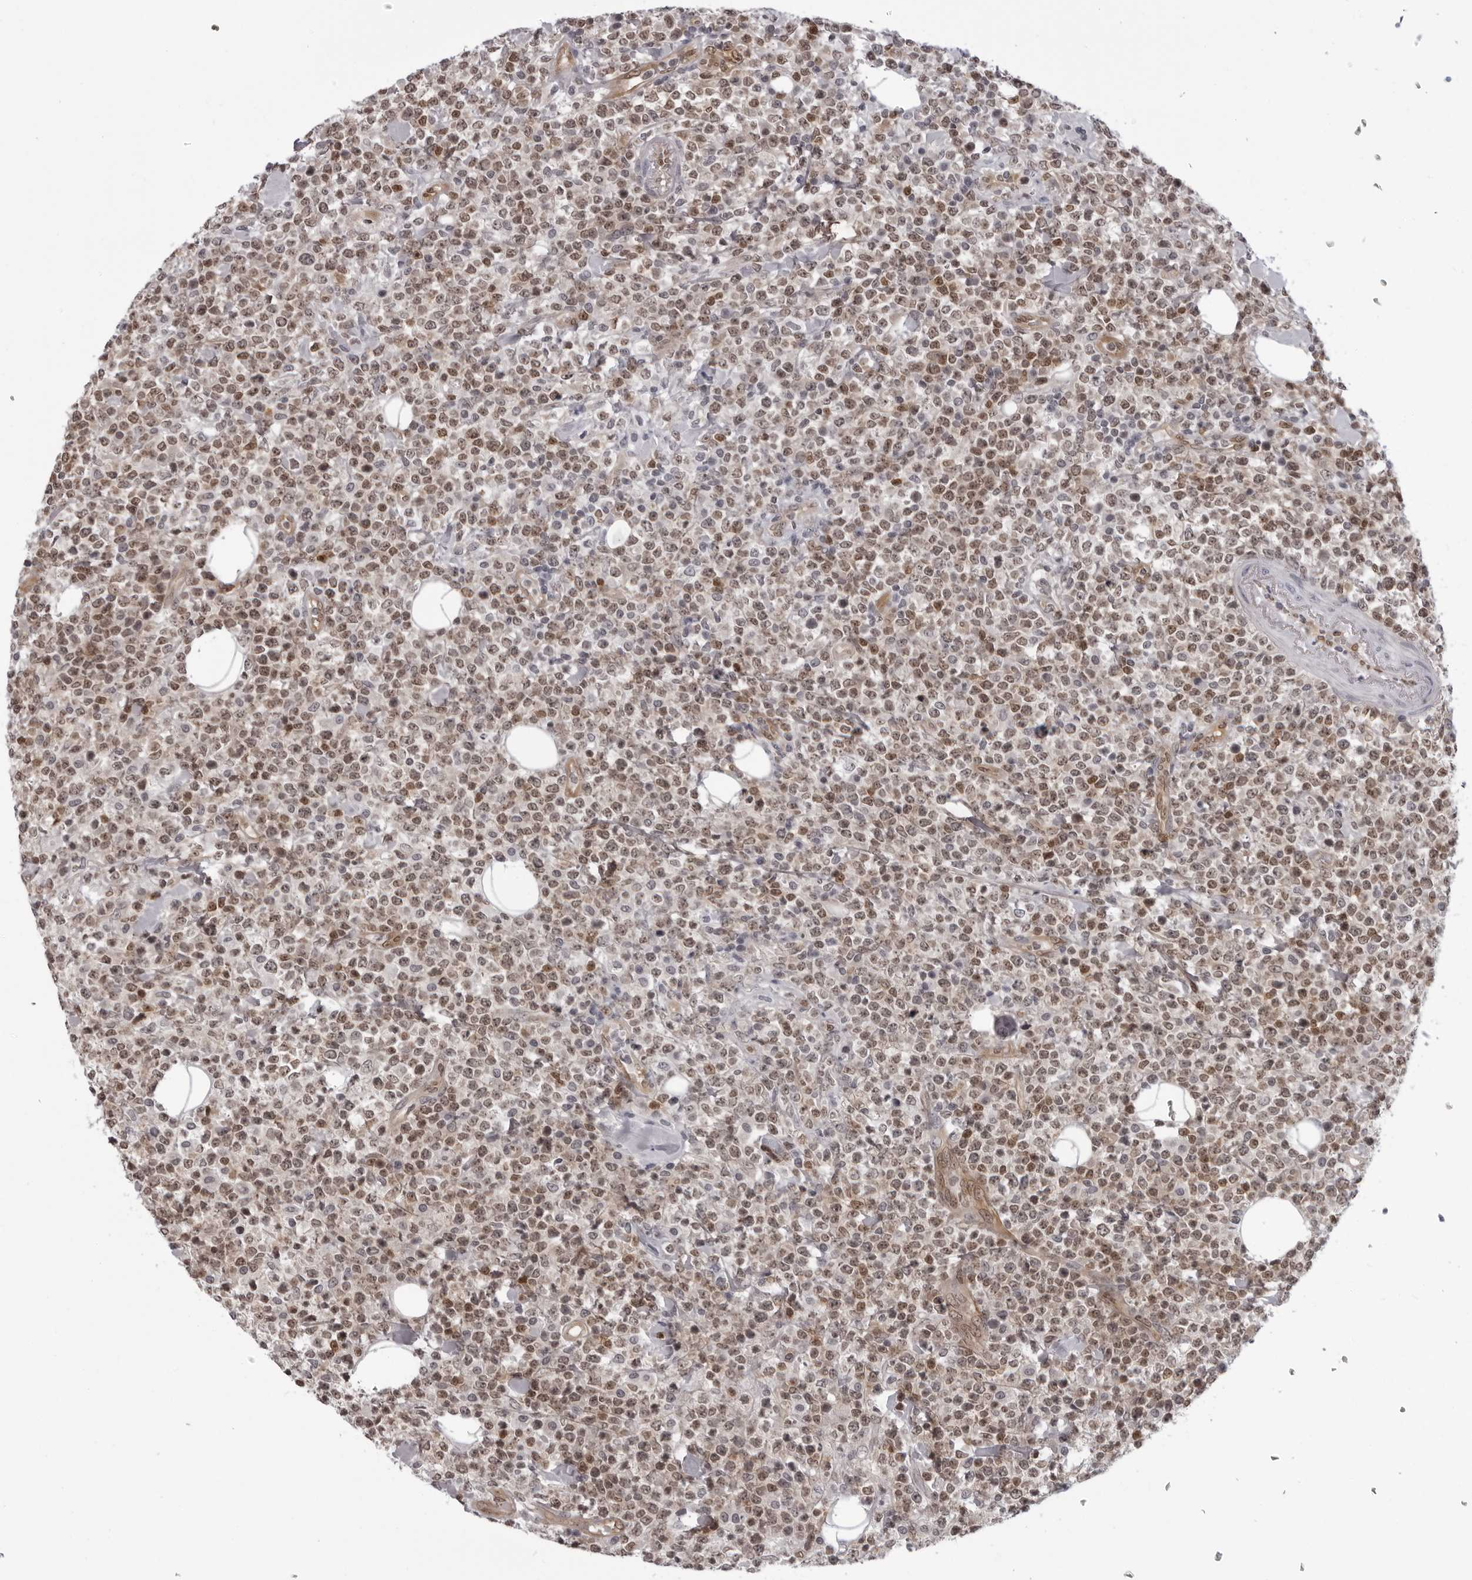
{"staining": {"intensity": "moderate", "quantity": ">75%", "location": "nuclear"}, "tissue": "lymphoma", "cell_type": "Tumor cells", "image_type": "cancer", "snomed": [{"axis": "morphology", "description": "Malignant lymphoma, non-Hodgkin's type, High grade"}, {"axis": "topography", "description": "Colon"}], "caption": "This is an image of immunohistochemistry staining of malignant lymphoma, non-Hodgkin's type (high-grade), which shows moderate expression in the nuclear of tumor cells.", "gene": "MAPK12", "patient": {"sex": "female", "age": 53}}